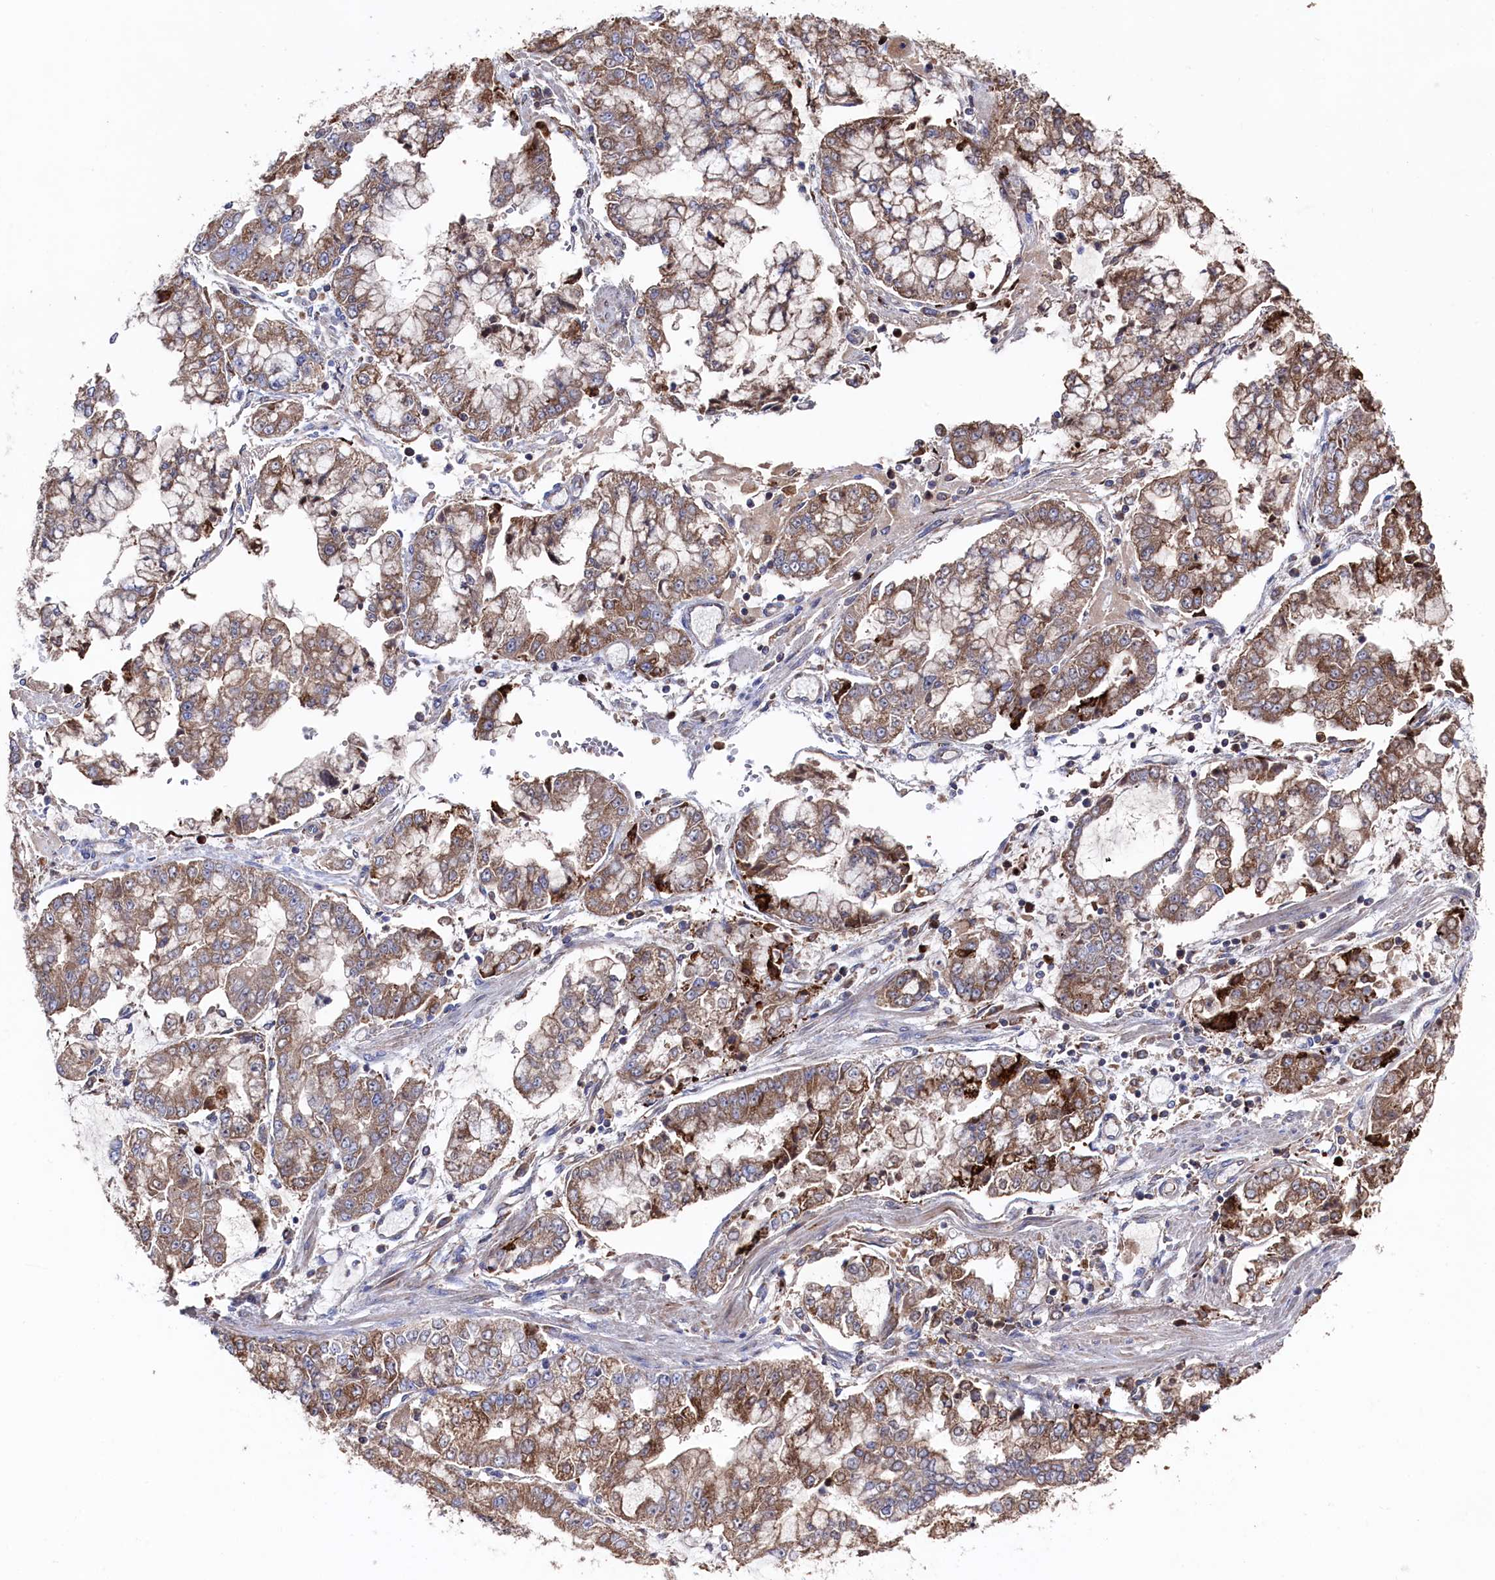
{"staining": {"intensity": "moderate", "quantity": ">75%", "location": "cytoplasmic/membranous"}, "tissue": "stomach cancer", "cell_type": "Tumor cells", "image_type": "cancer", "snomed": [{"axis": "morphology", "description": "Adenocarcinoma, NOS"}, {"axis": "topography", "description": "Stomach"}], "caption": "Protein expression analysis of human stomach cancer reveals moderate cytoplasmic/membranous staining in approximately >75% of tumor cells. (Stains: DAB (3,3'-diaminobenzidine) in brown, nuclei in blue, Microscopy: brightfield microscopy at high magnification).", "gene": "TK2", "patient": {"sex": "male", "age": 76}}